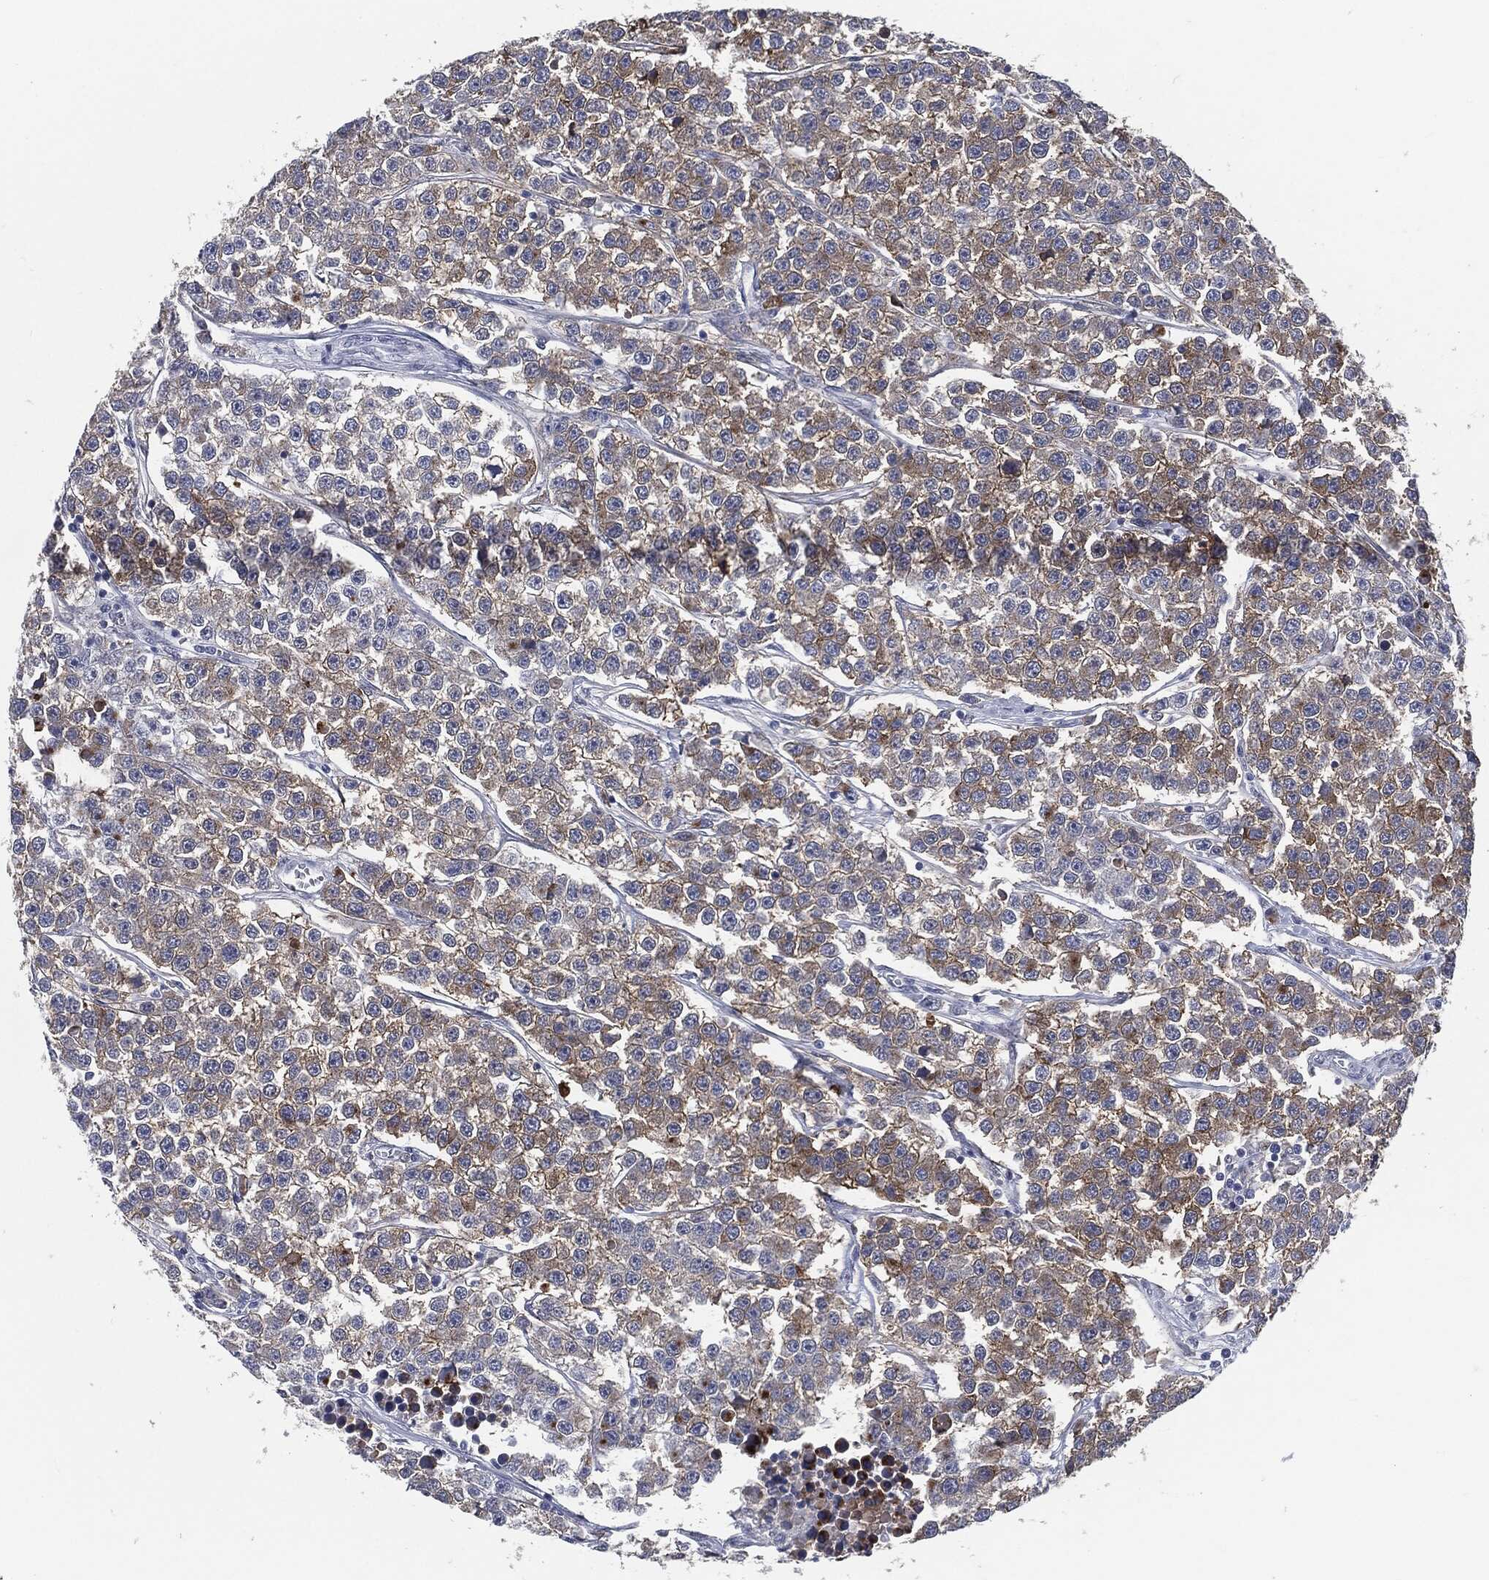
{"staining": {"intensity": "moderate", "quantity": "25%-75%", "location": "cytoplasmic/membranous"}, "tissue": "testis cancer", "cell_type": "Tumor cells", "image_type": "cancer", "snomed": [{"axis": "morphology", "description": "Seminoma, NOS"}, {"axis": "topography", "description": "Testis"}], "caption": "An image showing moderate cytoplasmic/membranous staining in about 25%-75% of tumor cells in testis cancer, as visualized by brown immunohistochemical staining.", "gene": "PROM1", "patient": {"sex": "male", "age": 59}}